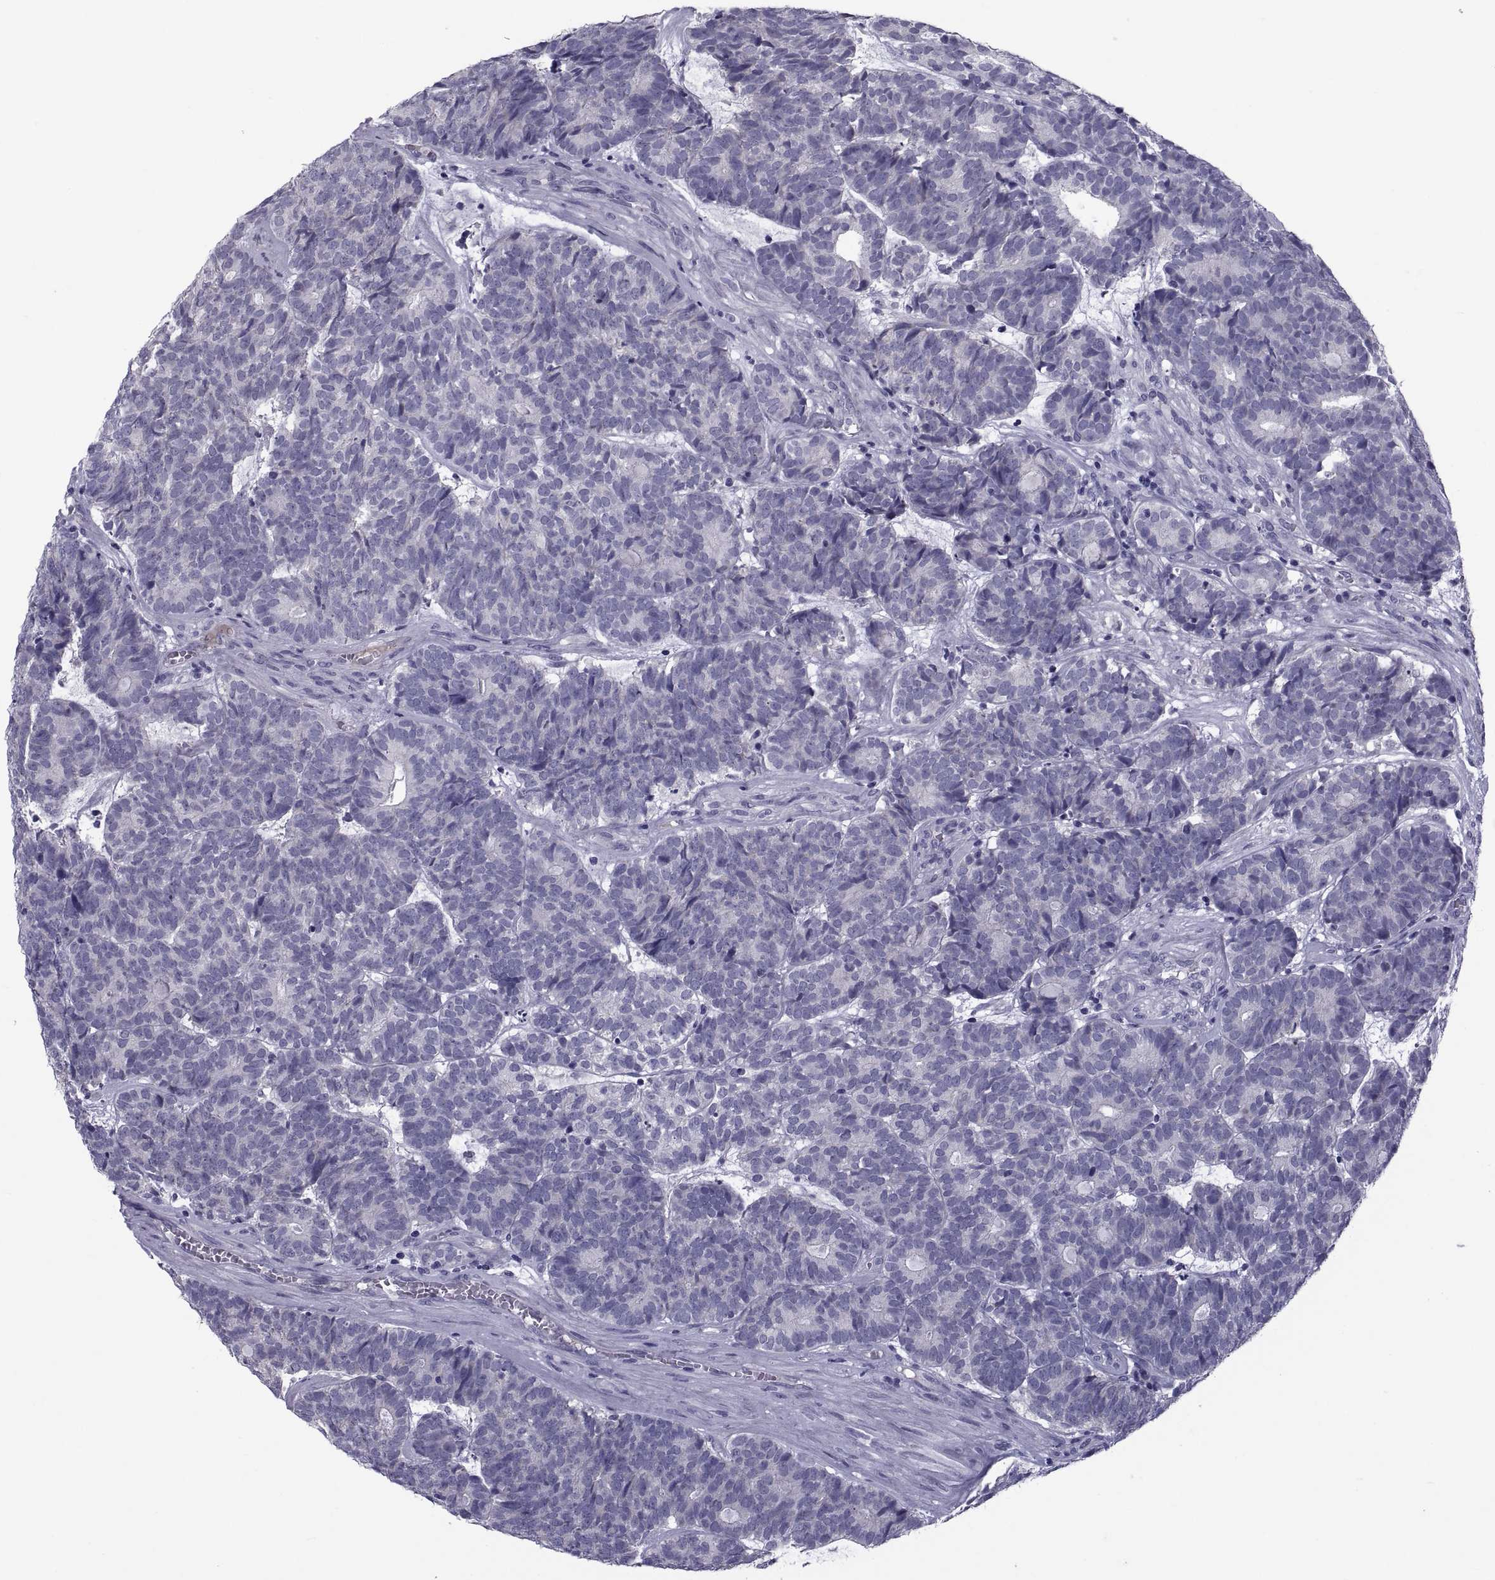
{"staining": {"intensity": "negative", "quantity": "none", "location": "none"}, "tissue": "head and neck cancer", "cell_type": "Tumor cells", "image_type": "cancer", "snomed": [{"axis": "morphology", "description": "Adenocarcinoma, NOS"}, {"axis": "topography", "description": "Head-Neck"}], "caption": "The micrograph reveals no significant staining in tumor cells of head and neck cancer (adenocarcinoma).", "gene": "PDZRN4", "patient": {"sex": "female", "age": 81}}